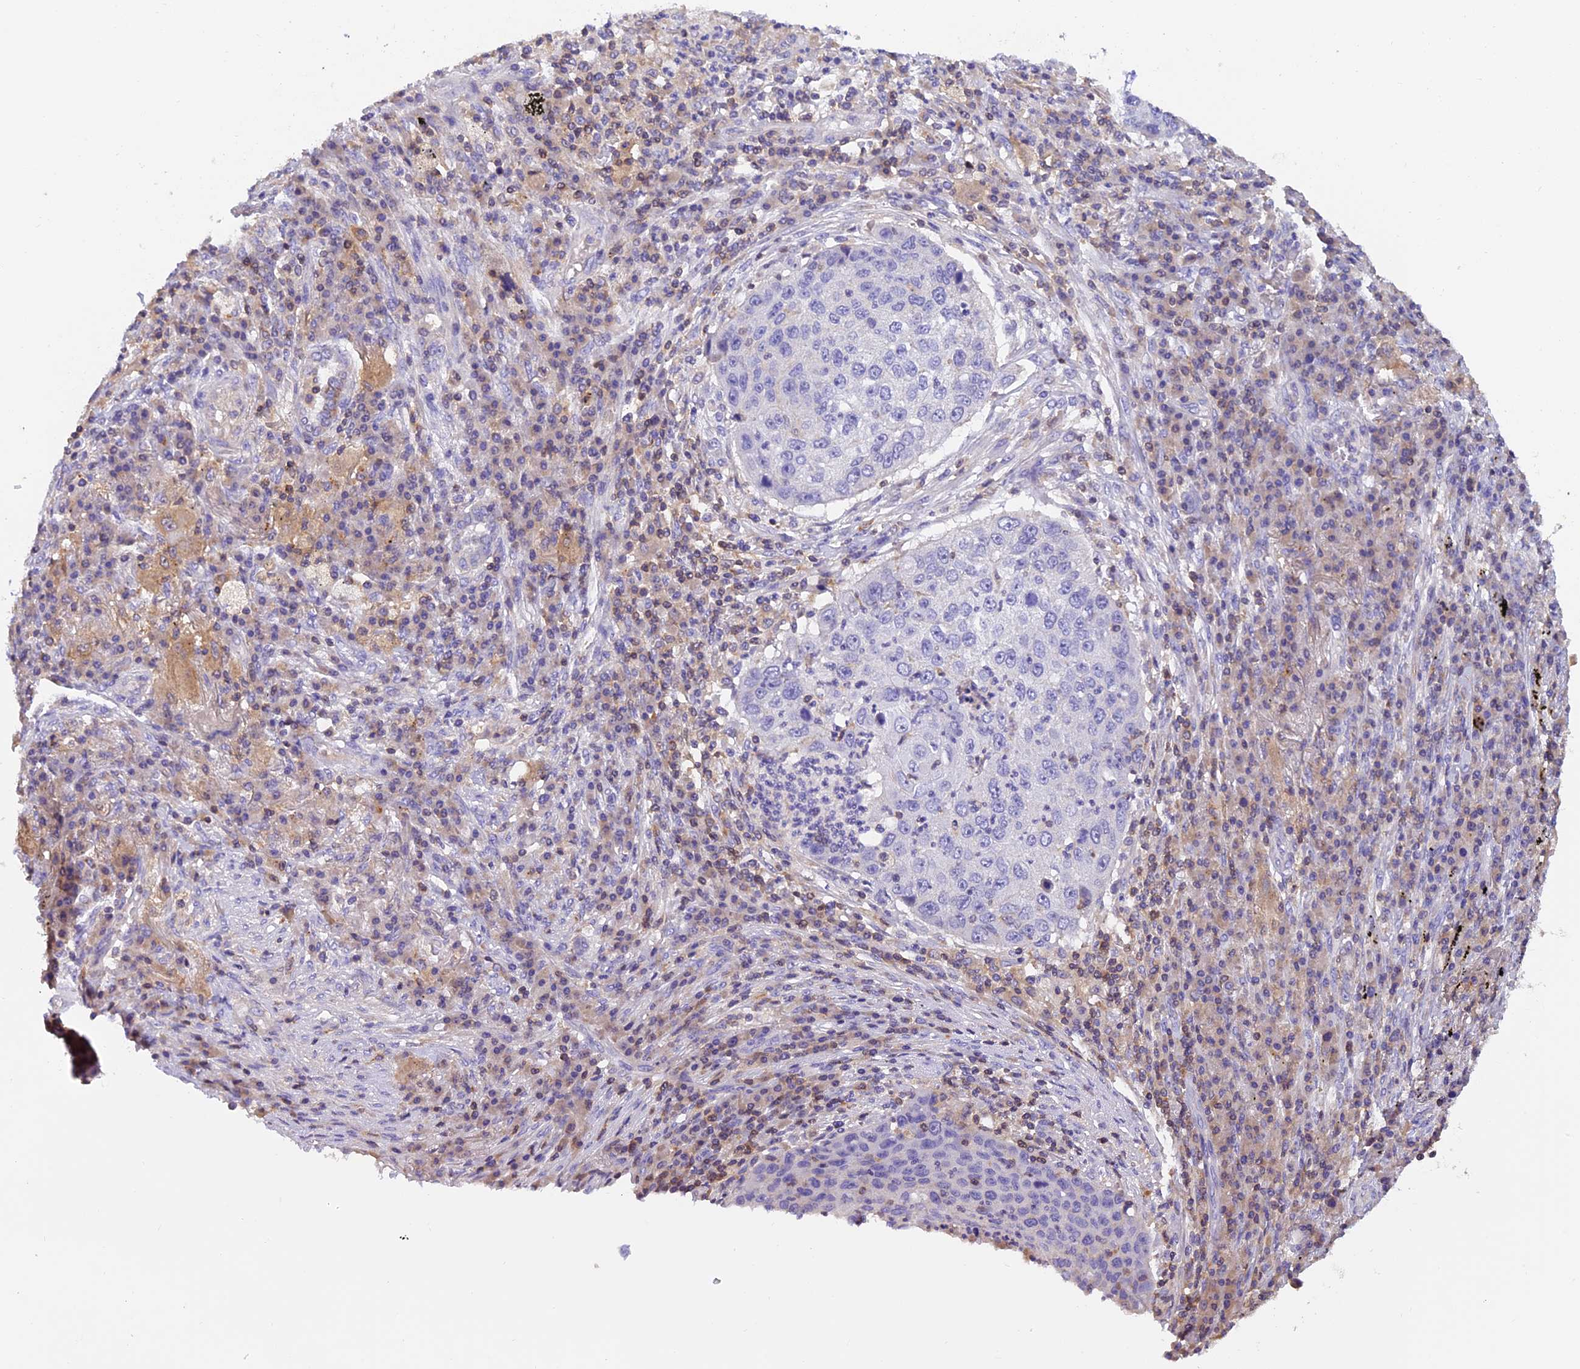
{"staining": {"intensity": "negative", "quantity": "none", "location": "none"}, "tissue": "lung cancer", "cell_type": "Tumor cells", "image_type": "cancer", "snomed": [{"axis": "morphology", "description": "Squamous cell carcinoma, NOS"}, {"axis": "topography", "description": "Lung"}], "caption": "Tumor cells show no significant protein expression in lung cancer. (Brightfield microscopy of DAB immunohistochemistry (IHC) at high magnification).", "gene": "LPXN", "patient": {"sex": "female", "age": 63}}